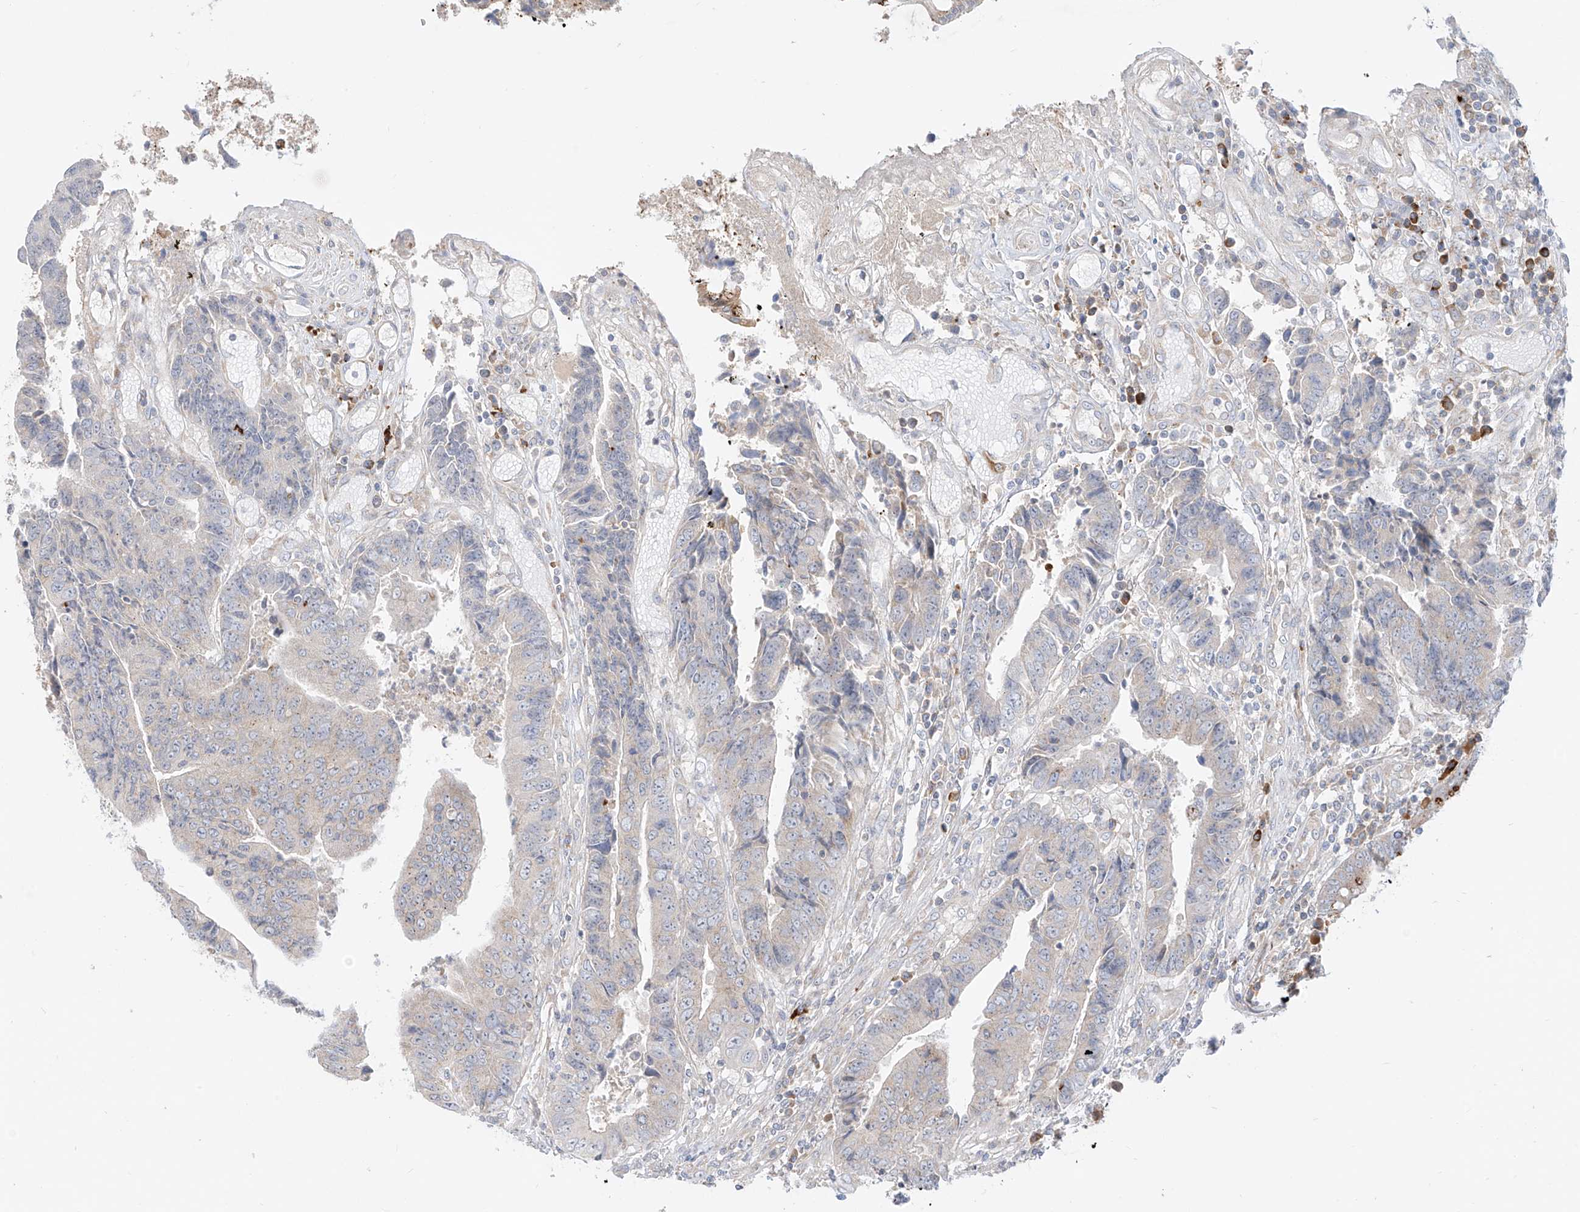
{"staining": {"intensity": "negative", "quantity": "none", "location": "none"}, "tissue": "colorectal cancer", "cell_type": "Tumor cells", "image_type": "cancer", "snomed": [{"axis": "morphology", "description": "Adenocarcinoma, NOS"}, {"axis": "topography", "description": "Rectum"}], "caption": "IHC of adenocarcinoma (colorectal) displays no expression in tumor cells.", "gene": "SYTL3", "patient": {"sex": "male", "age": 84}}